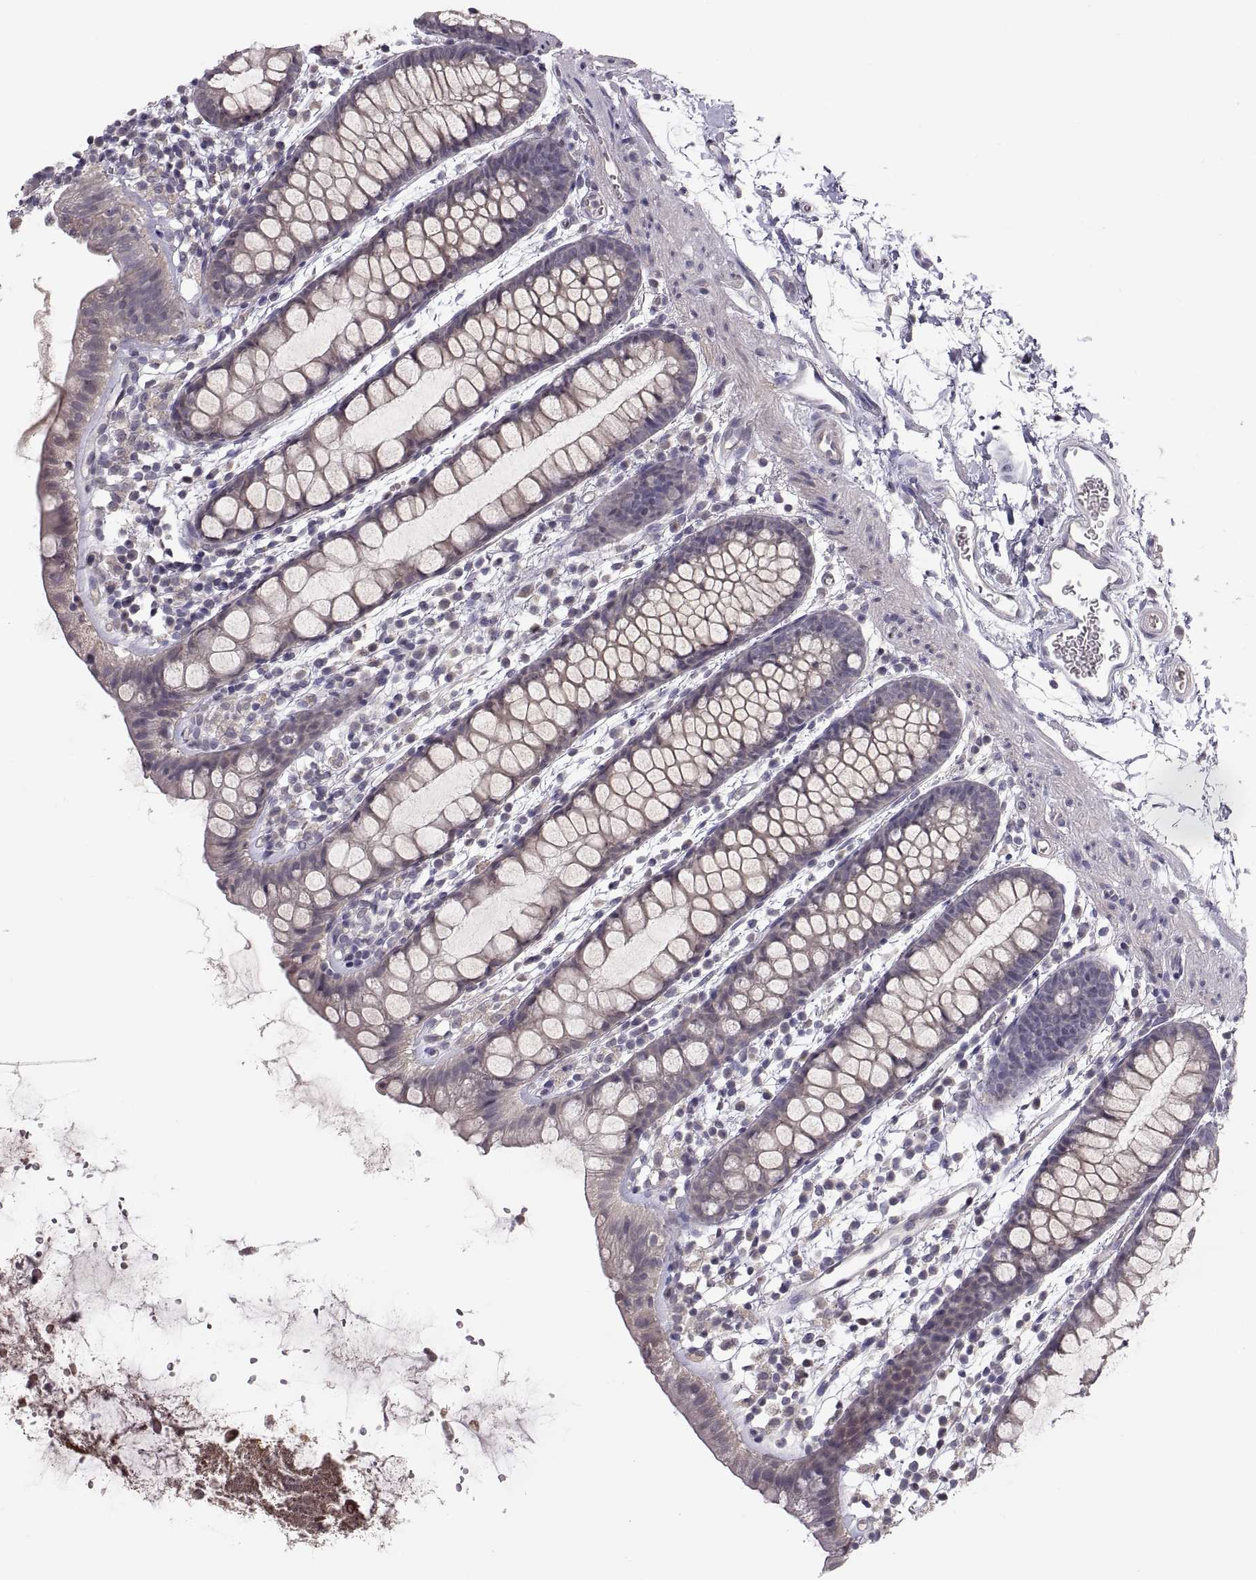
{"staining": {"intensity": "weak", "quantity": "25%-75%", "location": "cytoplasmic/membranous"}, "tissue": "rectum", "cell_type": "Glandular cells", "image_type": "normal", "snomed": [{"axis": "morphology", "description": "Normal tissue, NOS"}, {"axis": "topography", "description": "Rectum"}], "caption": "Immunohistochemistry (IHC) staining of benign rectum, which reveals low levels of weak cytoplasmic/membranous expression in approximately 25%-75% of glandular cells indicating weak cytoplasmic/membranous protein positivity. The staining was performed using DAB (3,3'-diaminobenzidine) (brown) for protein detection and nuclei were counterstained in hematoxylin (blue).", "gene": "PAX2", "patient": {"sex": "male", "age": 57}}